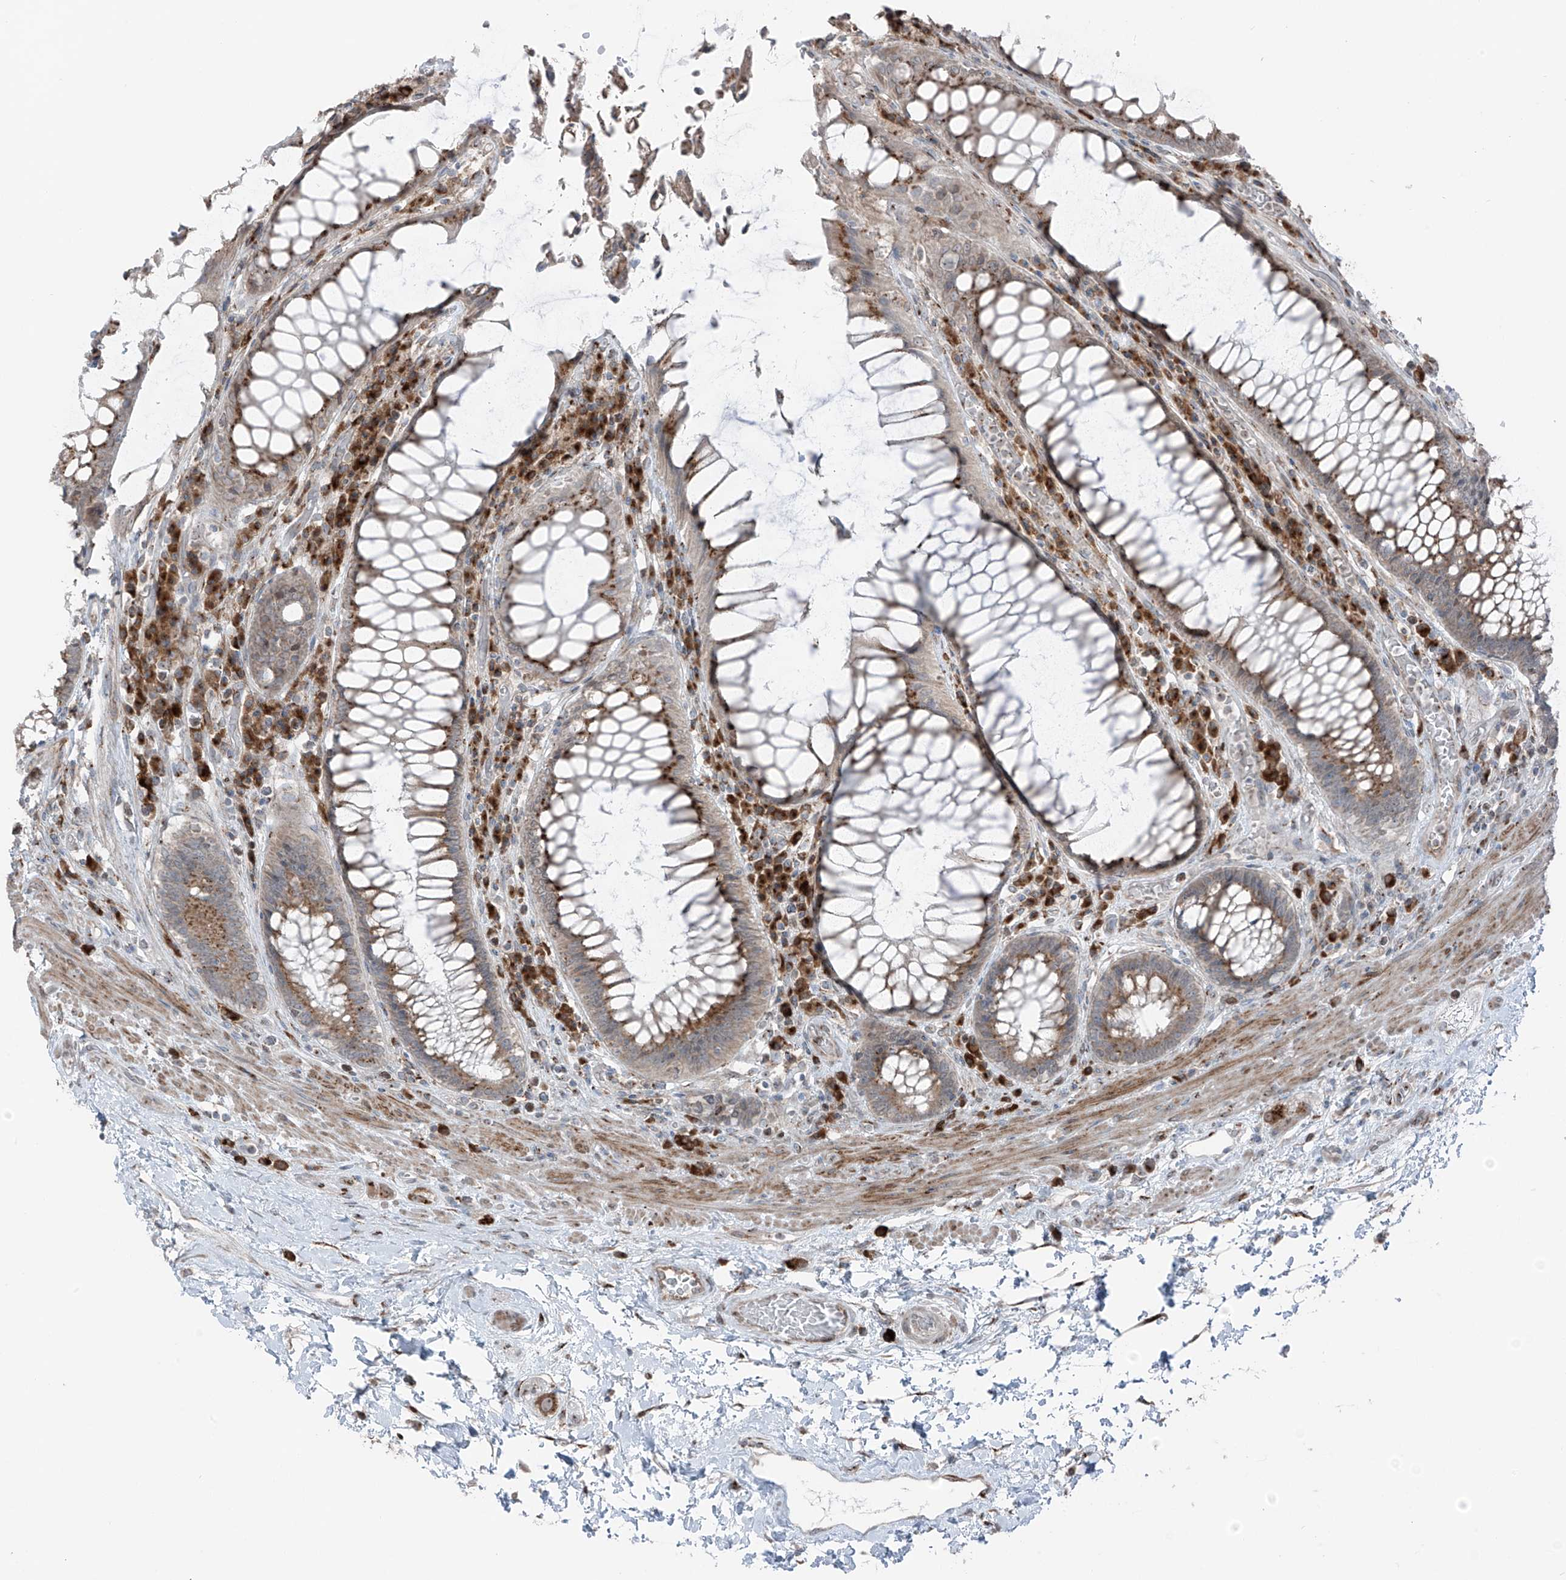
{"staining": {"intensity": "moderate", "quantity": ">75%", "location": "cytoplasmic/membranous"}, "tissue": "rectum", "cell_type": "Glandular cells", "image_type": "normal", "snomed": [{"axis": "morphology", "description": "Normal tissue, NOS"}, {"axis": "topography", "description": "Rectum"}], "caption": "Immunohistochemistry (IHC) of benign rectum reveals medium levels of moderate cytoplasmic/membranous positivity in about >75% of glandular cells.", "gene": "ERLEC1", "patient": {"sex": "male", "age": 64}}